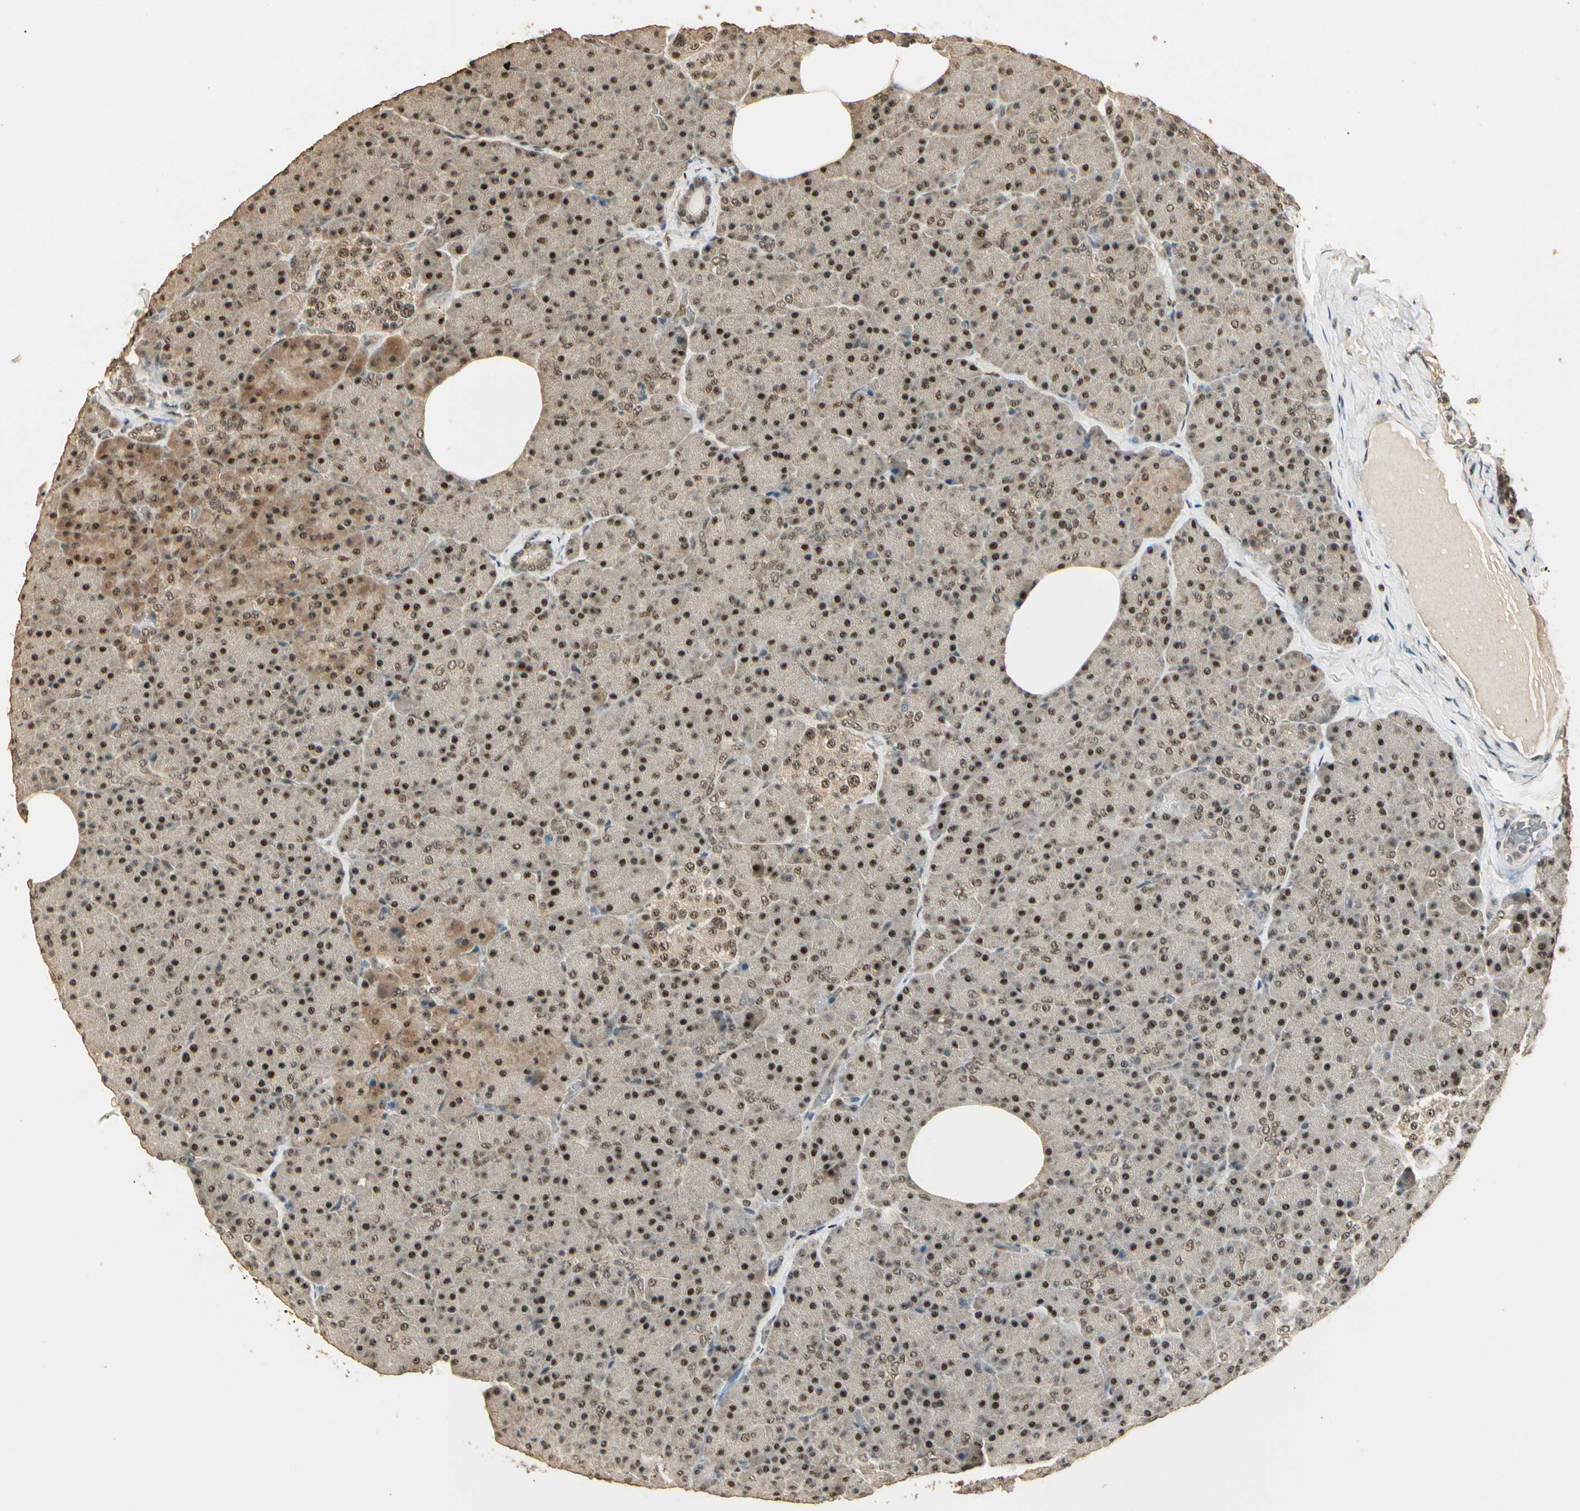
{"staining": {"intensity": "strong", "quantity": ">75%", "location": "nuclear"}, "tissue": "pancreas", "cell_type": "Exocrine glandular cells", "image_type": "normal", "snomed": [{"axis": "morphology", "description": "Normal tissue, NOS"}, {"axis": "topography", "description": "Pancreas"}], "caption": "Human pancreas stained for a protein (brown) reveals strong nuclear positive staining in about >75% of exocrine glandular cells.", "gene": "RBM25", "patient": {"sex": "female", "age": 35}}